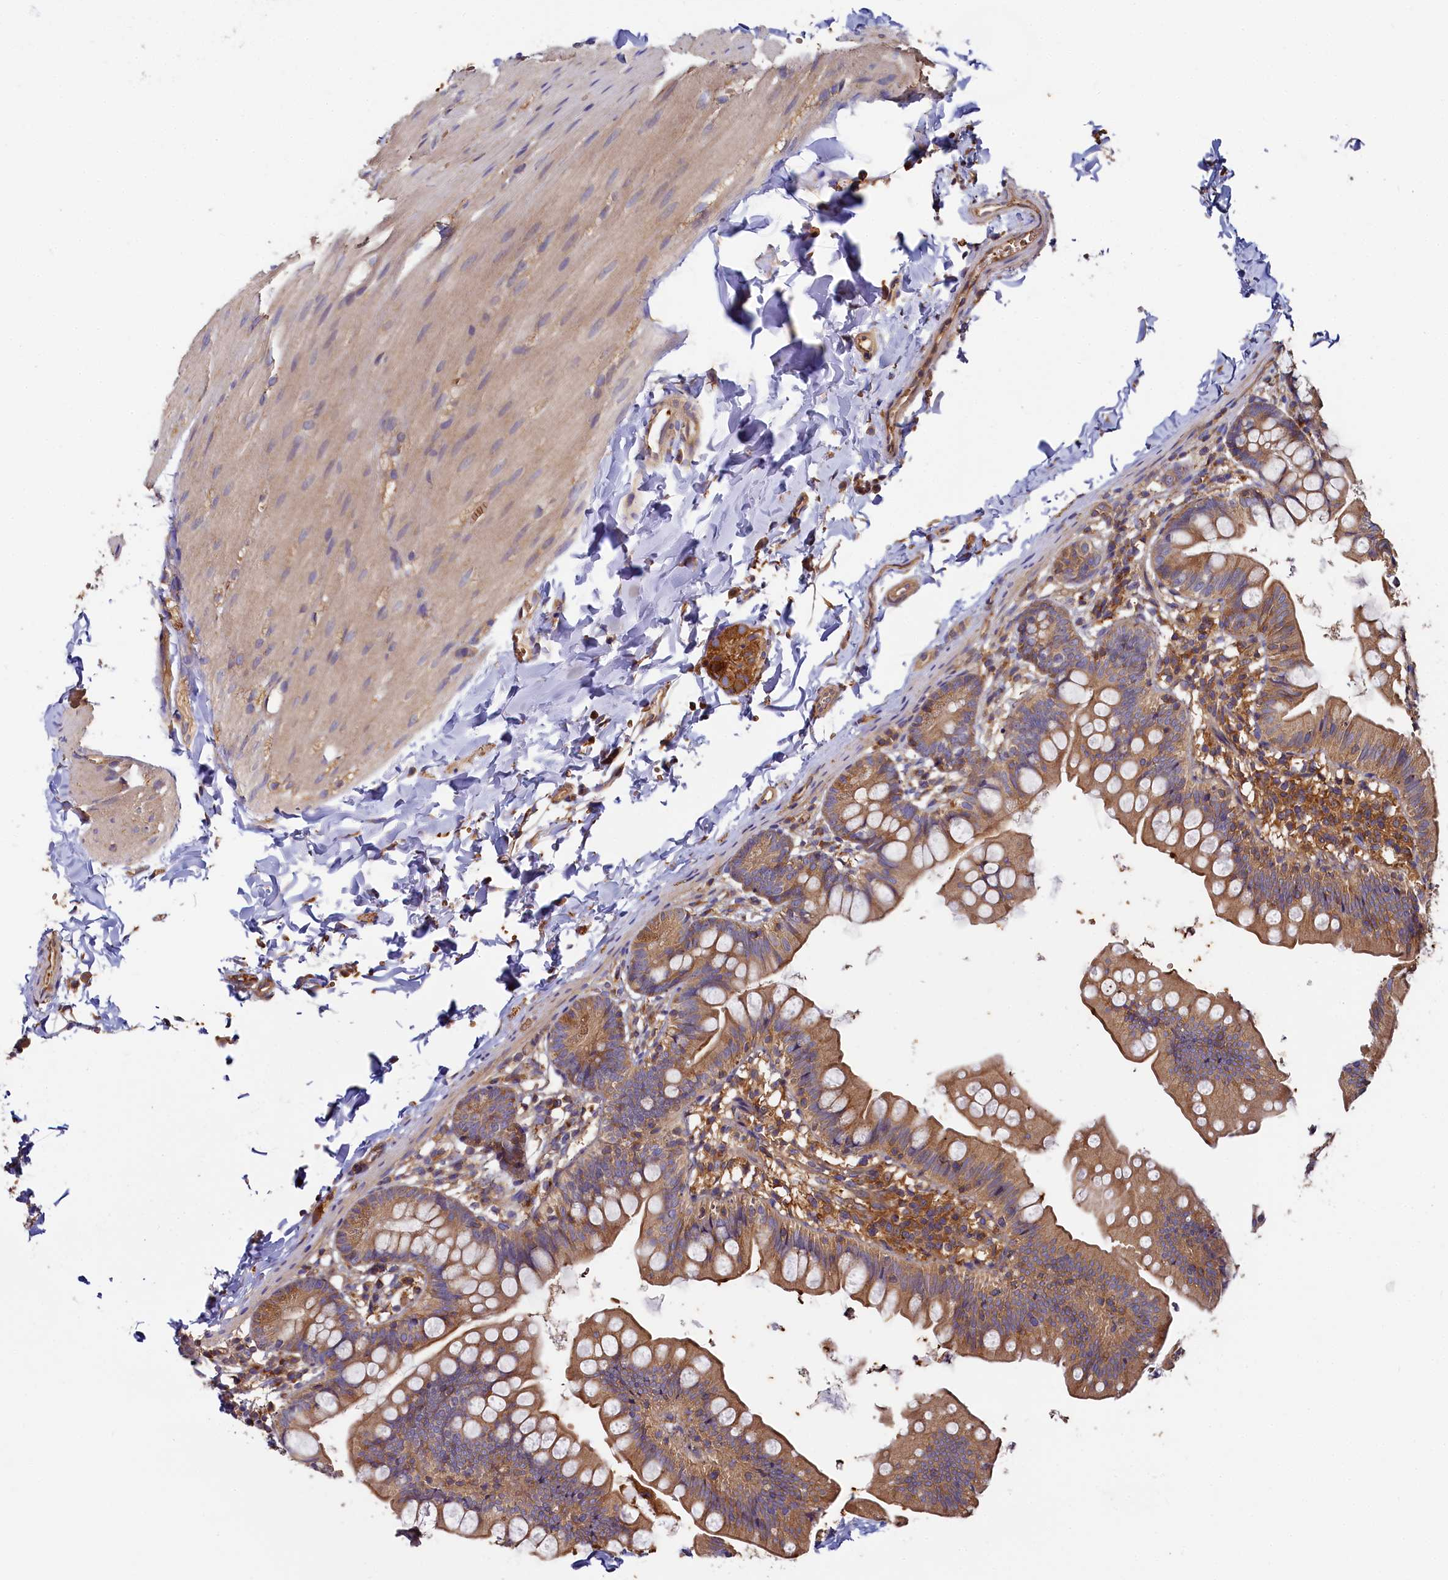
{"staining": {"intensity": "moderate", "quantity": ">75%", "location": "cytoplasmic/membranous"}, "tissue": "small intestine", "cell_type": "Glandular cells", "image_type": "normal", "snomed": [{"axis": "morphology", "description": "Normal tissue, NOS"}, {"axis": "topography", "description": "Small intestine"}], "caption": "The photomicrograph shows a brown stain indicating the presence of a protein in the cytoplasmic/membranous of glandular cells in small intestine. (Stains: DAB (3,3'-diaminobenzidine) in brown, nuclei in blue, Microscopy: brightfield microscopy at high magnification).", "gene": "PPIP5K1", "patient": {"sex": "male", "age": 7}}